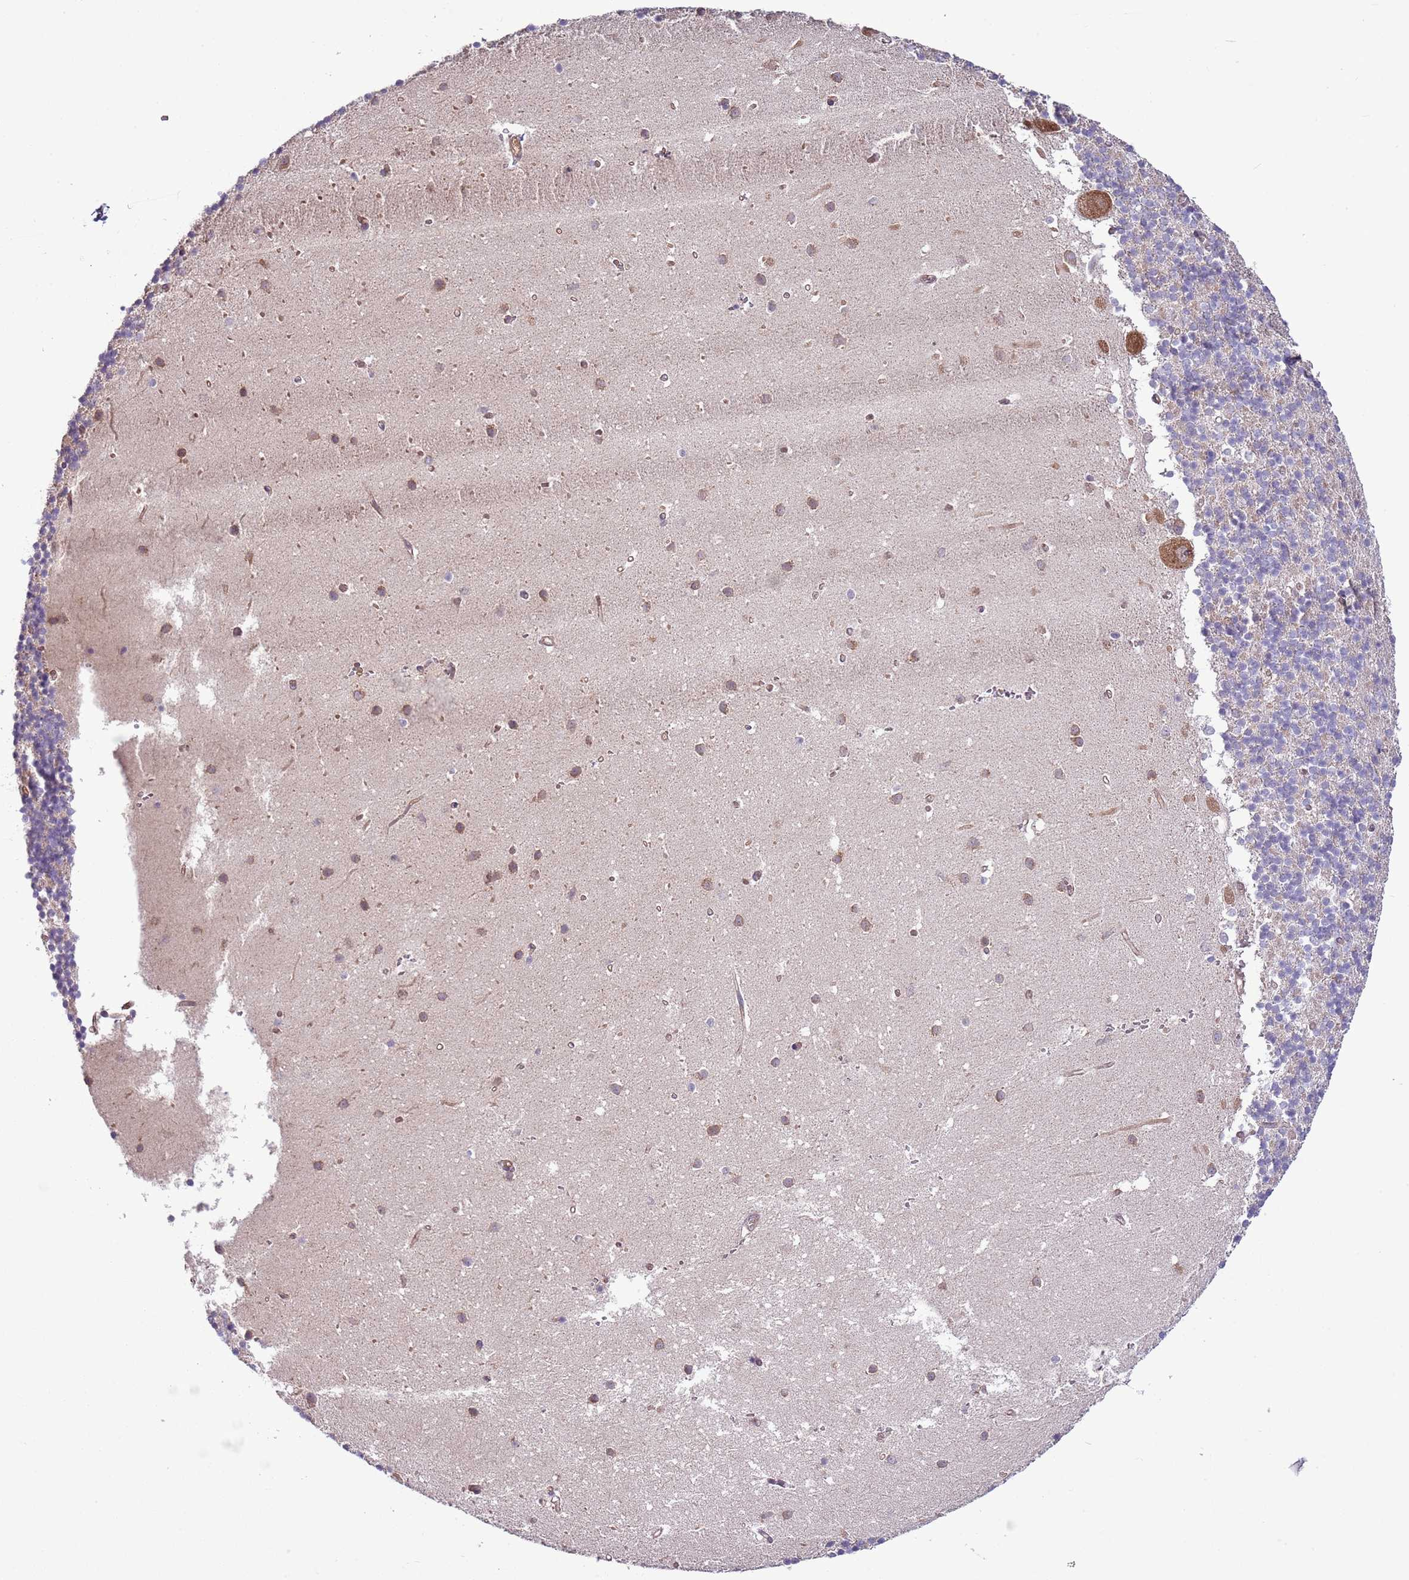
{"staining": {"intensity": "weak", "quantity": "25%-75%", "location": "cytoplasmic/membranous"}, "tissue": "cerebellum", "cell_type": "Cells in granular layer", "image_type": "normal", "snomed": [{"axis": "morphology", "description": "Normal tissue, NOS"}, {"axis": "topography", "description": "Cerebellum"}], "caption": "Protein expression analysis of benign human cerebellum reveals weak cytoplasmic/membranous expression in approximately 25%-75% of cells in granular layer. The staining is performed using DAB (3,3'-diaminobenzidine) brown chromogen to label protein expression. The nuclei are counter-stained blue using hematoxylin.", "gene": "LPIN2", "patient": {"sex": "male", "age": 54}}